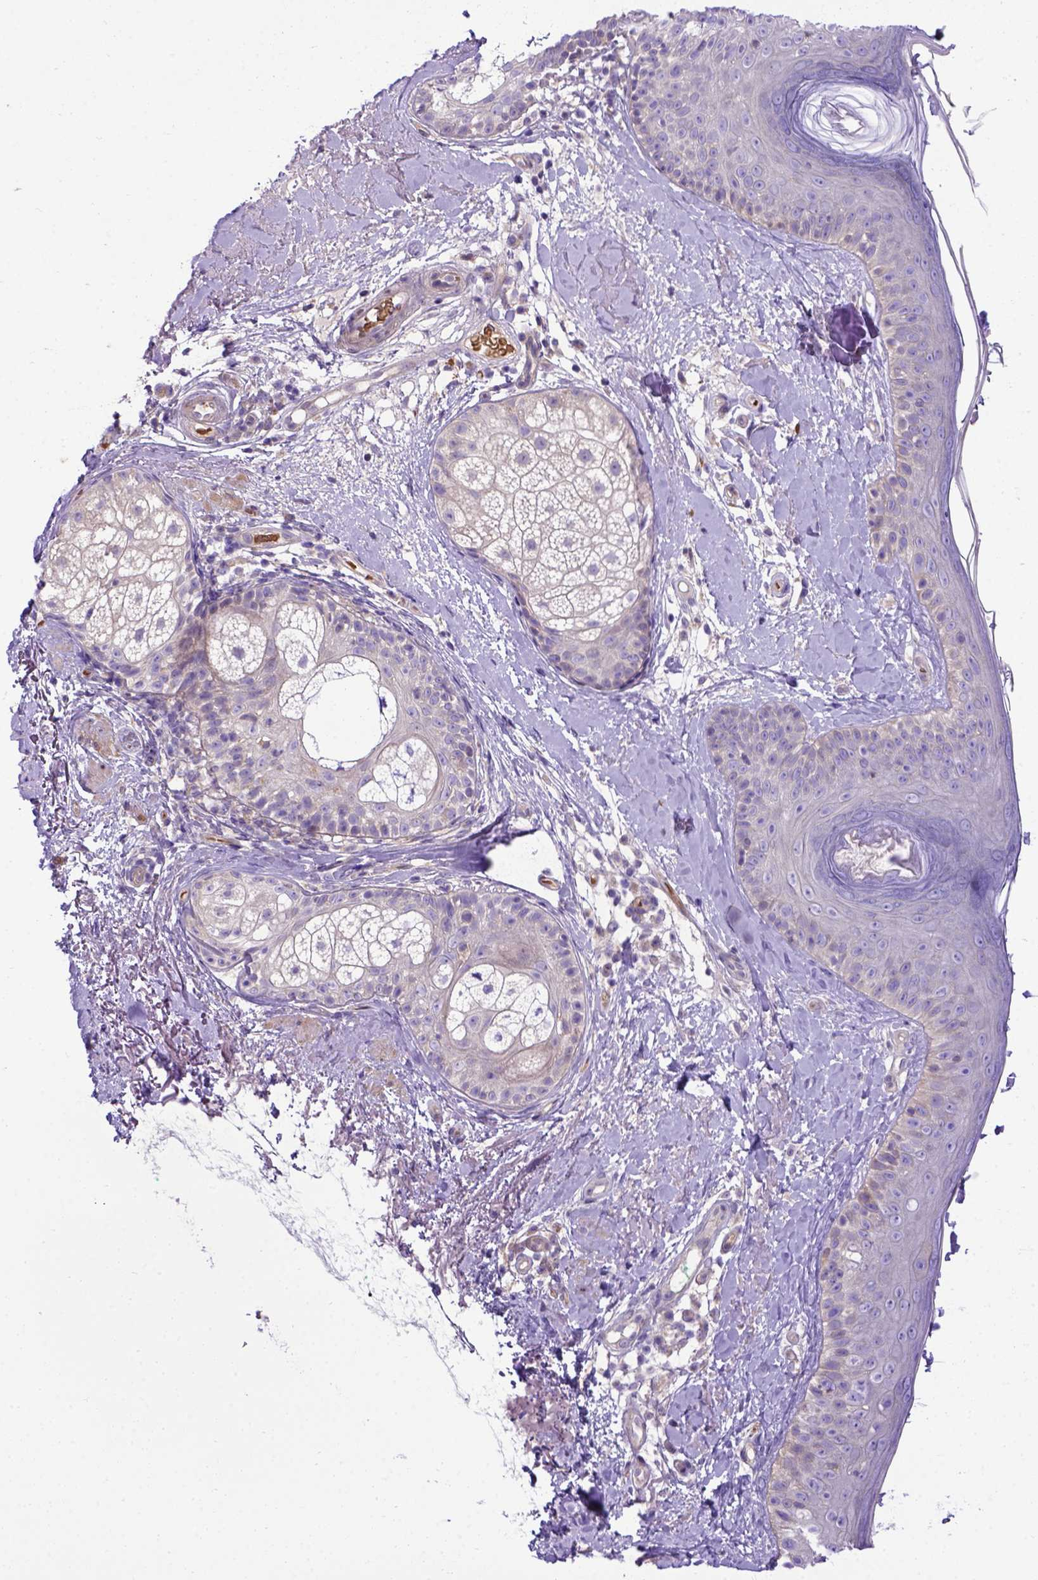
{"staining": {"intensity": "negative", "quantity": "none", "location": "none"}, "tissue": "skin", "cell_type": "Fibroblasts", "image_type": "normal", "snomed": [{"axis": "morphology", "description": "Normal tissue, NOS"}, {"axis": "topography", "description": "Skin"}], "caption": "Skin stained for a protein using IHC reveals no expression fibroblasts.", "gene": "ADAM12", "patient": {"sex": "male", "age": 73}}